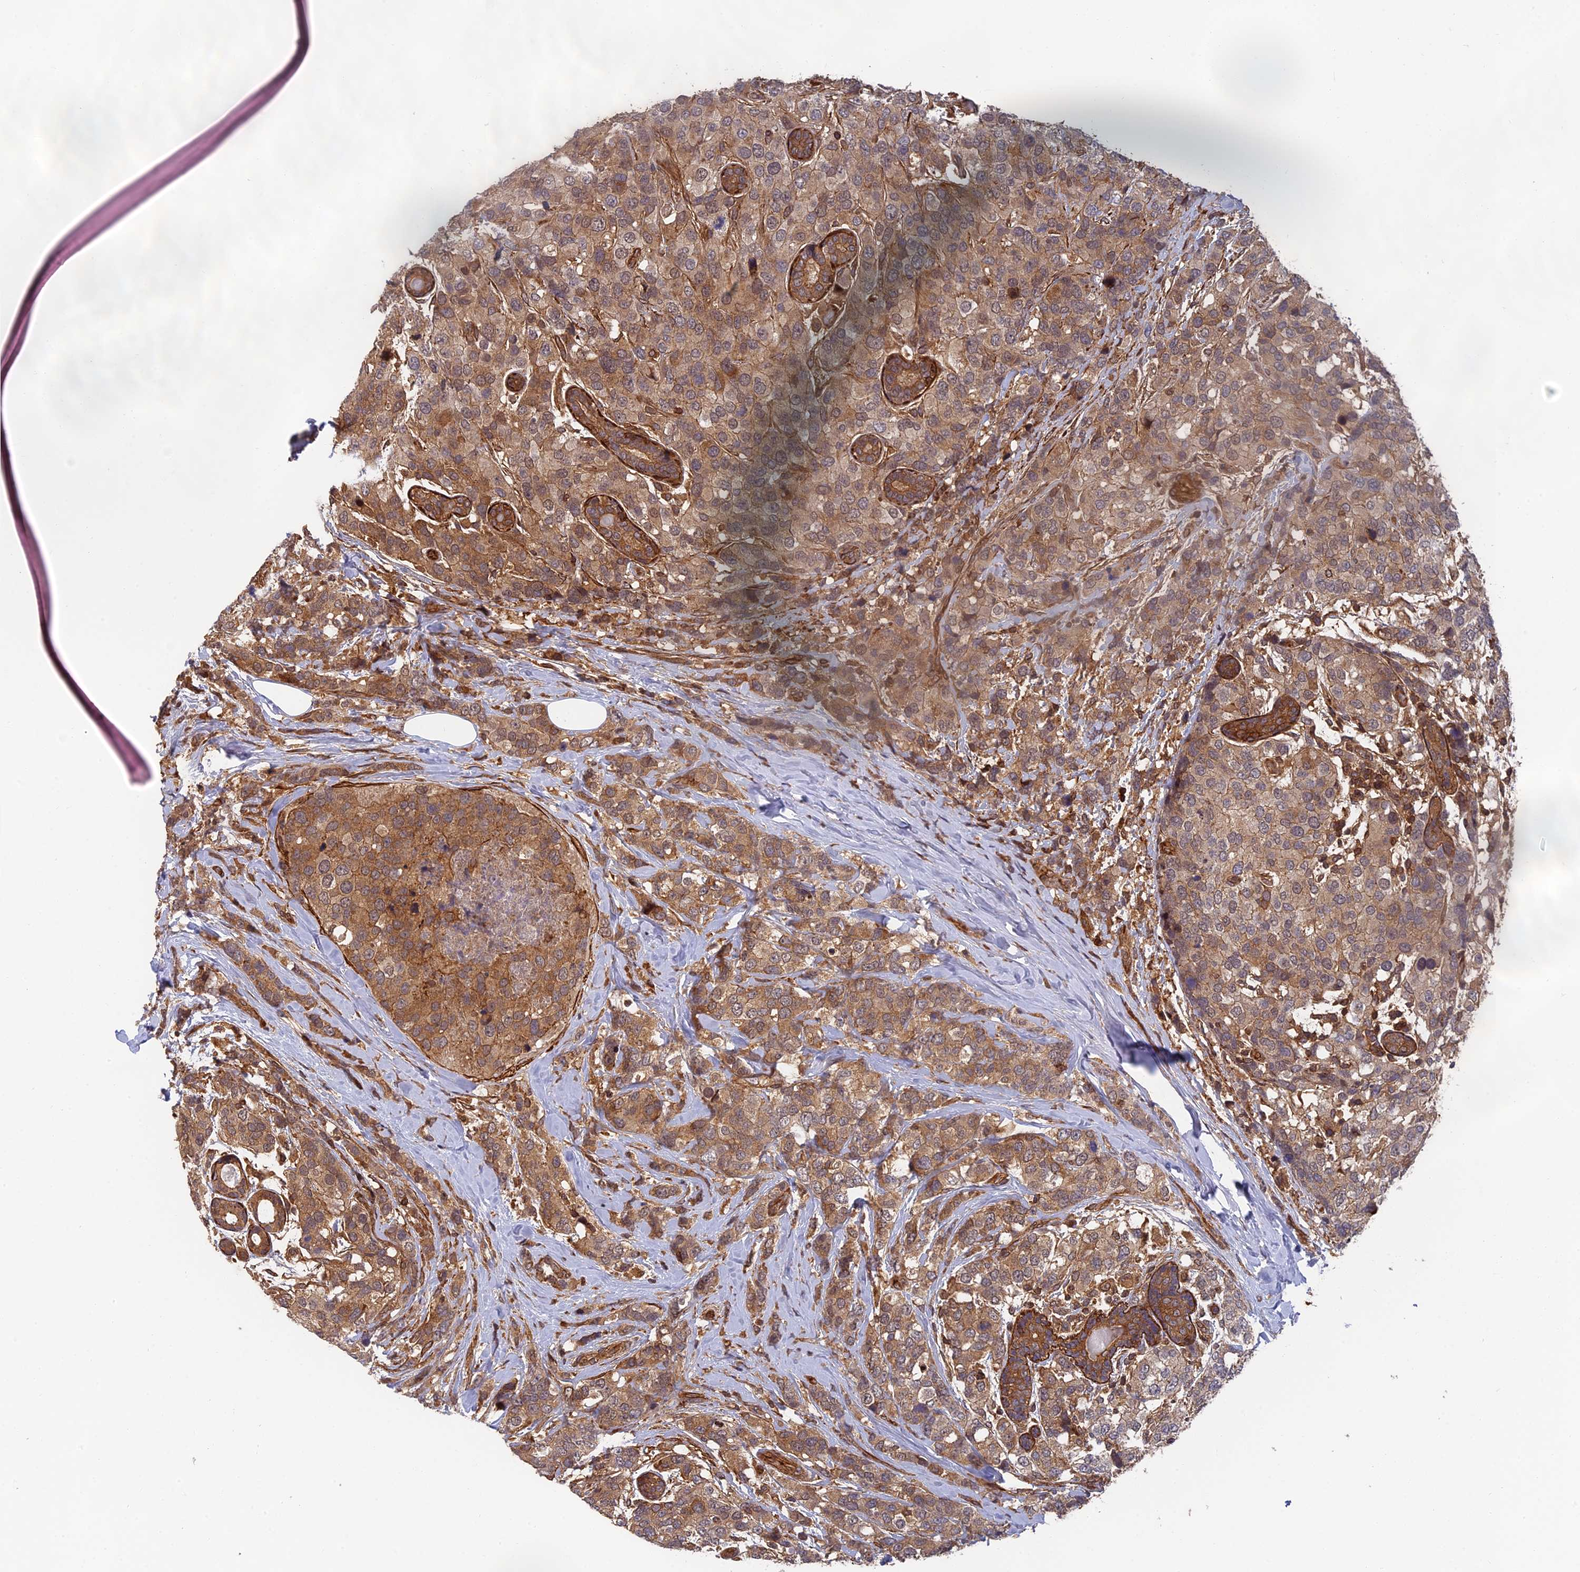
{"staining": {"intensity": "moderate", "quantity": ">75%", "location": "cytoplasmic/membranous"}, "tissue": "breast cancer", "cell_type": "Tumor cells", "image_type": "cancer", "snomed": [{"axis": "morphology", "description": "Lobular carcinoma"}, {"axis": "topography", "description": "Breast"}], "caption": "DAB immunohistochemical staining of human breast lobular carcinoma displays moderate cytoplasmic/membranous protein staining in approximately >75% of tumor cells.", "gene": "OSBPL1A", "patient": {"sex": "female", "age": 59}}